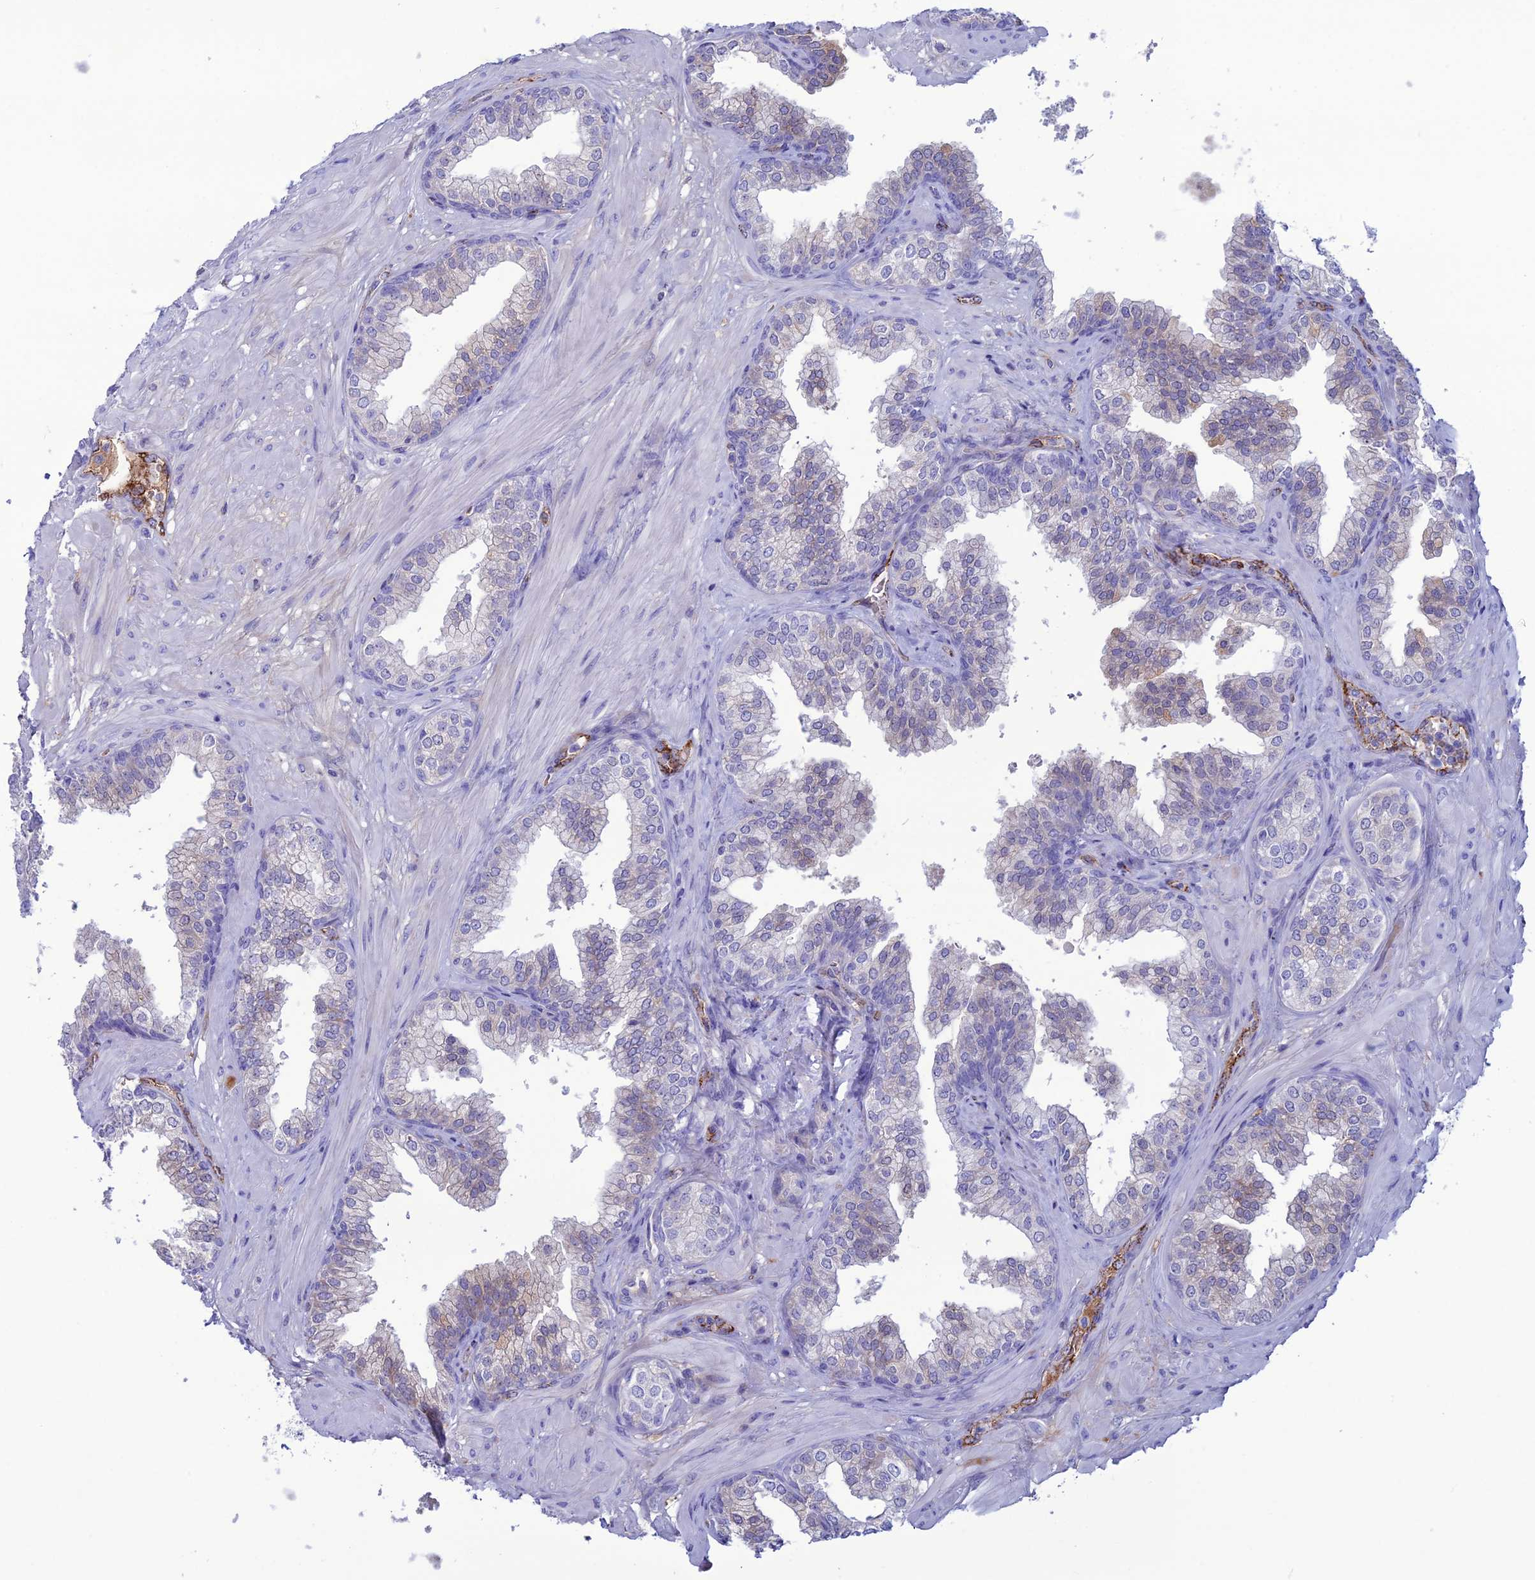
{"staining": {"intensity": "negative", "quantity": "none", "location": "none"}, "tissue": "prostate", "cell_type": "Glandular cells", "image_type": "normal", "snomed": [{"axis": "morphology", "description": "Normal tissue, NOS"}, {"axis": "topography", "description": "Prostate"}], "caption": "Benign prostate was stained to show a protein in brown. There is no significant expression in glandular cells. (DAB immunohistochemistry (IHC) visualized using brightfield microscopy, high magnification).", "gene": "CDC42EP5", "patient": {"sex": "male", "age": 60}}